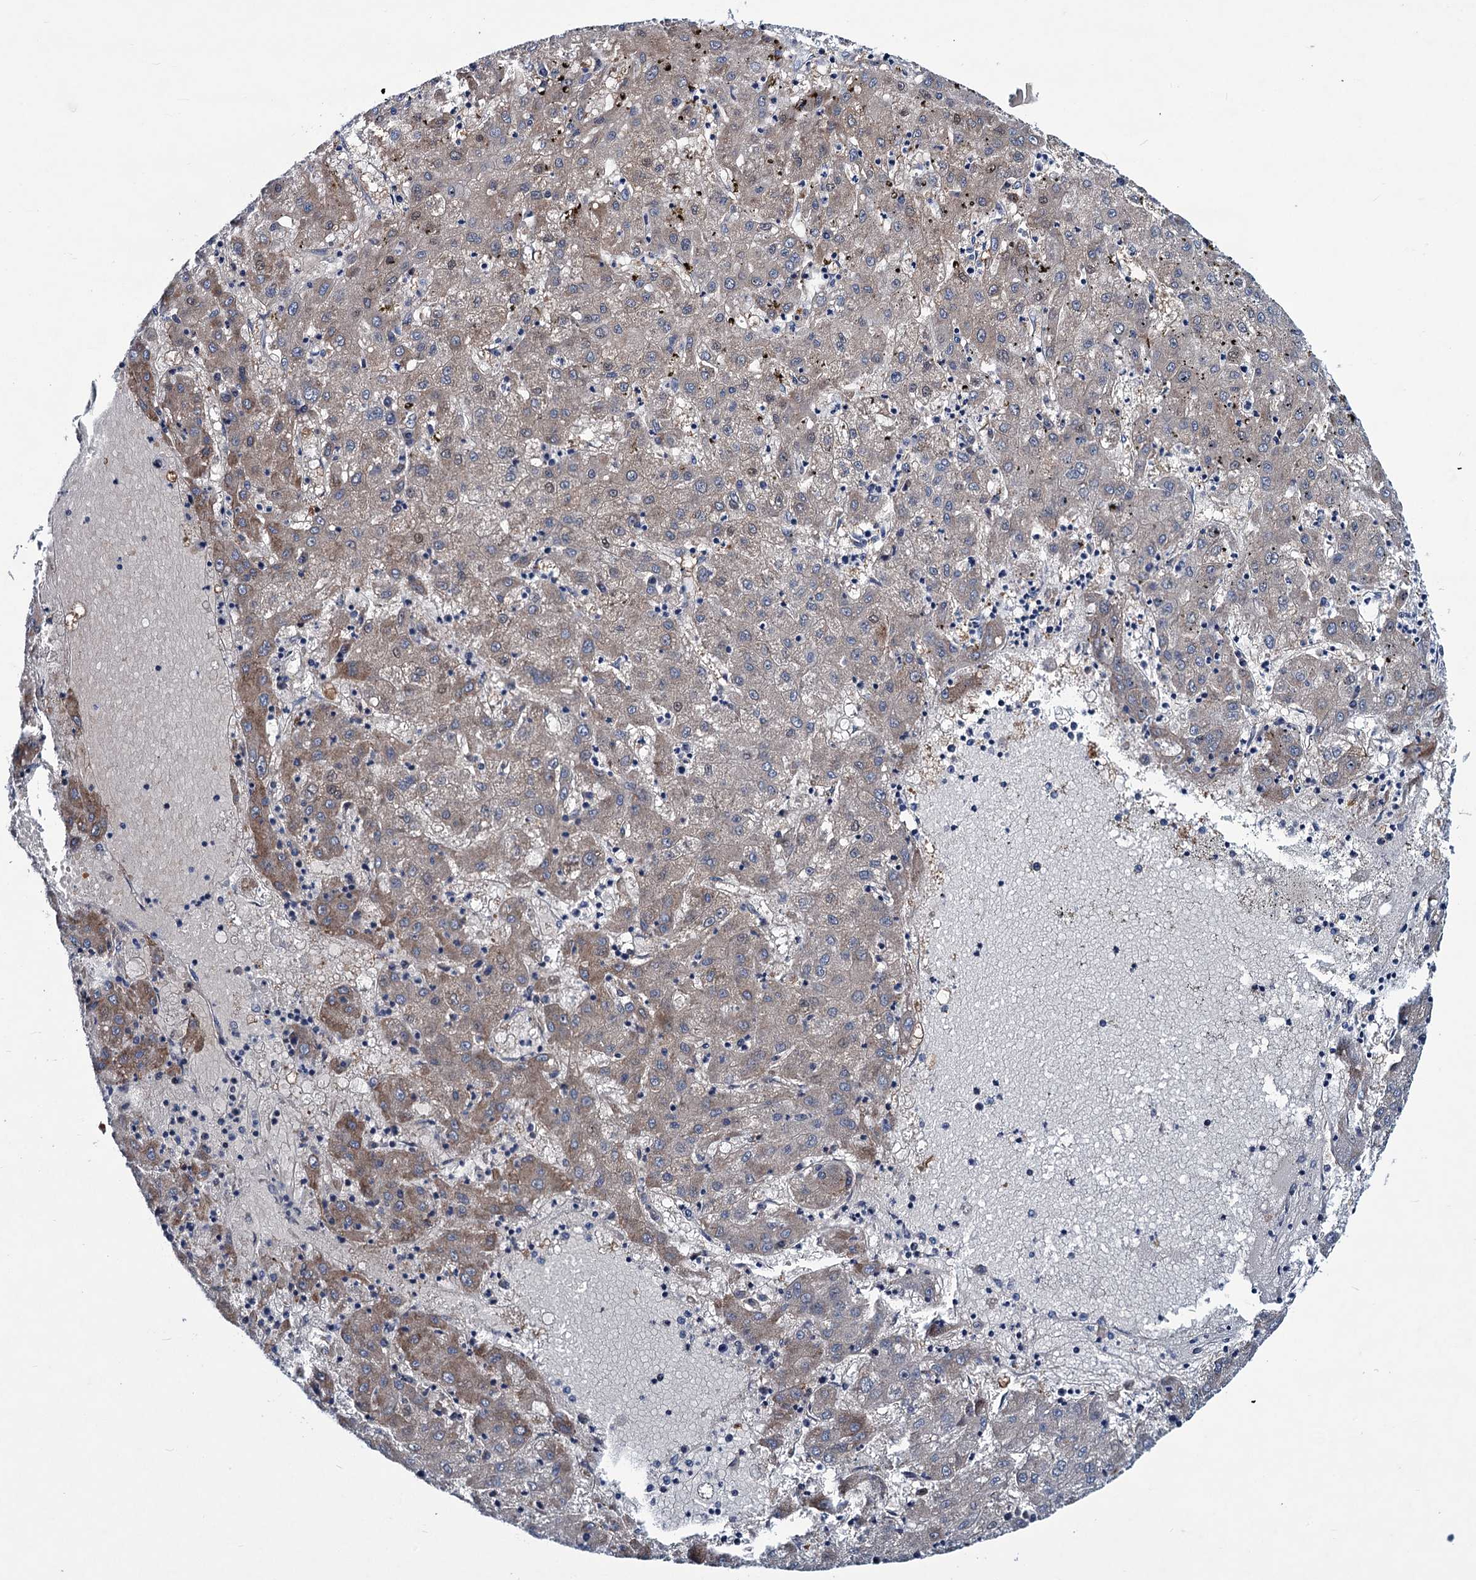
{"staining": {"intensity": "weak", "quantity": "<25%", "location": "cytoplasmic/membranous"}, "tissue": "liver cancer", "cell_type": "Tumor cells", "image_type": "cancer", "snomed": [{"axis": "morphology", "description": "Carcinoma, Hepatocellular, NOS"}, {"axis": "topography", "description": "Liver"}], "caption": "Immunohistochemistry (IHC) of human hepatocellular carcinoma (liver) displays no positivity in tumor cells.", "gene": "RTKN2", "patient": {"sex": "male", "age": 72}}